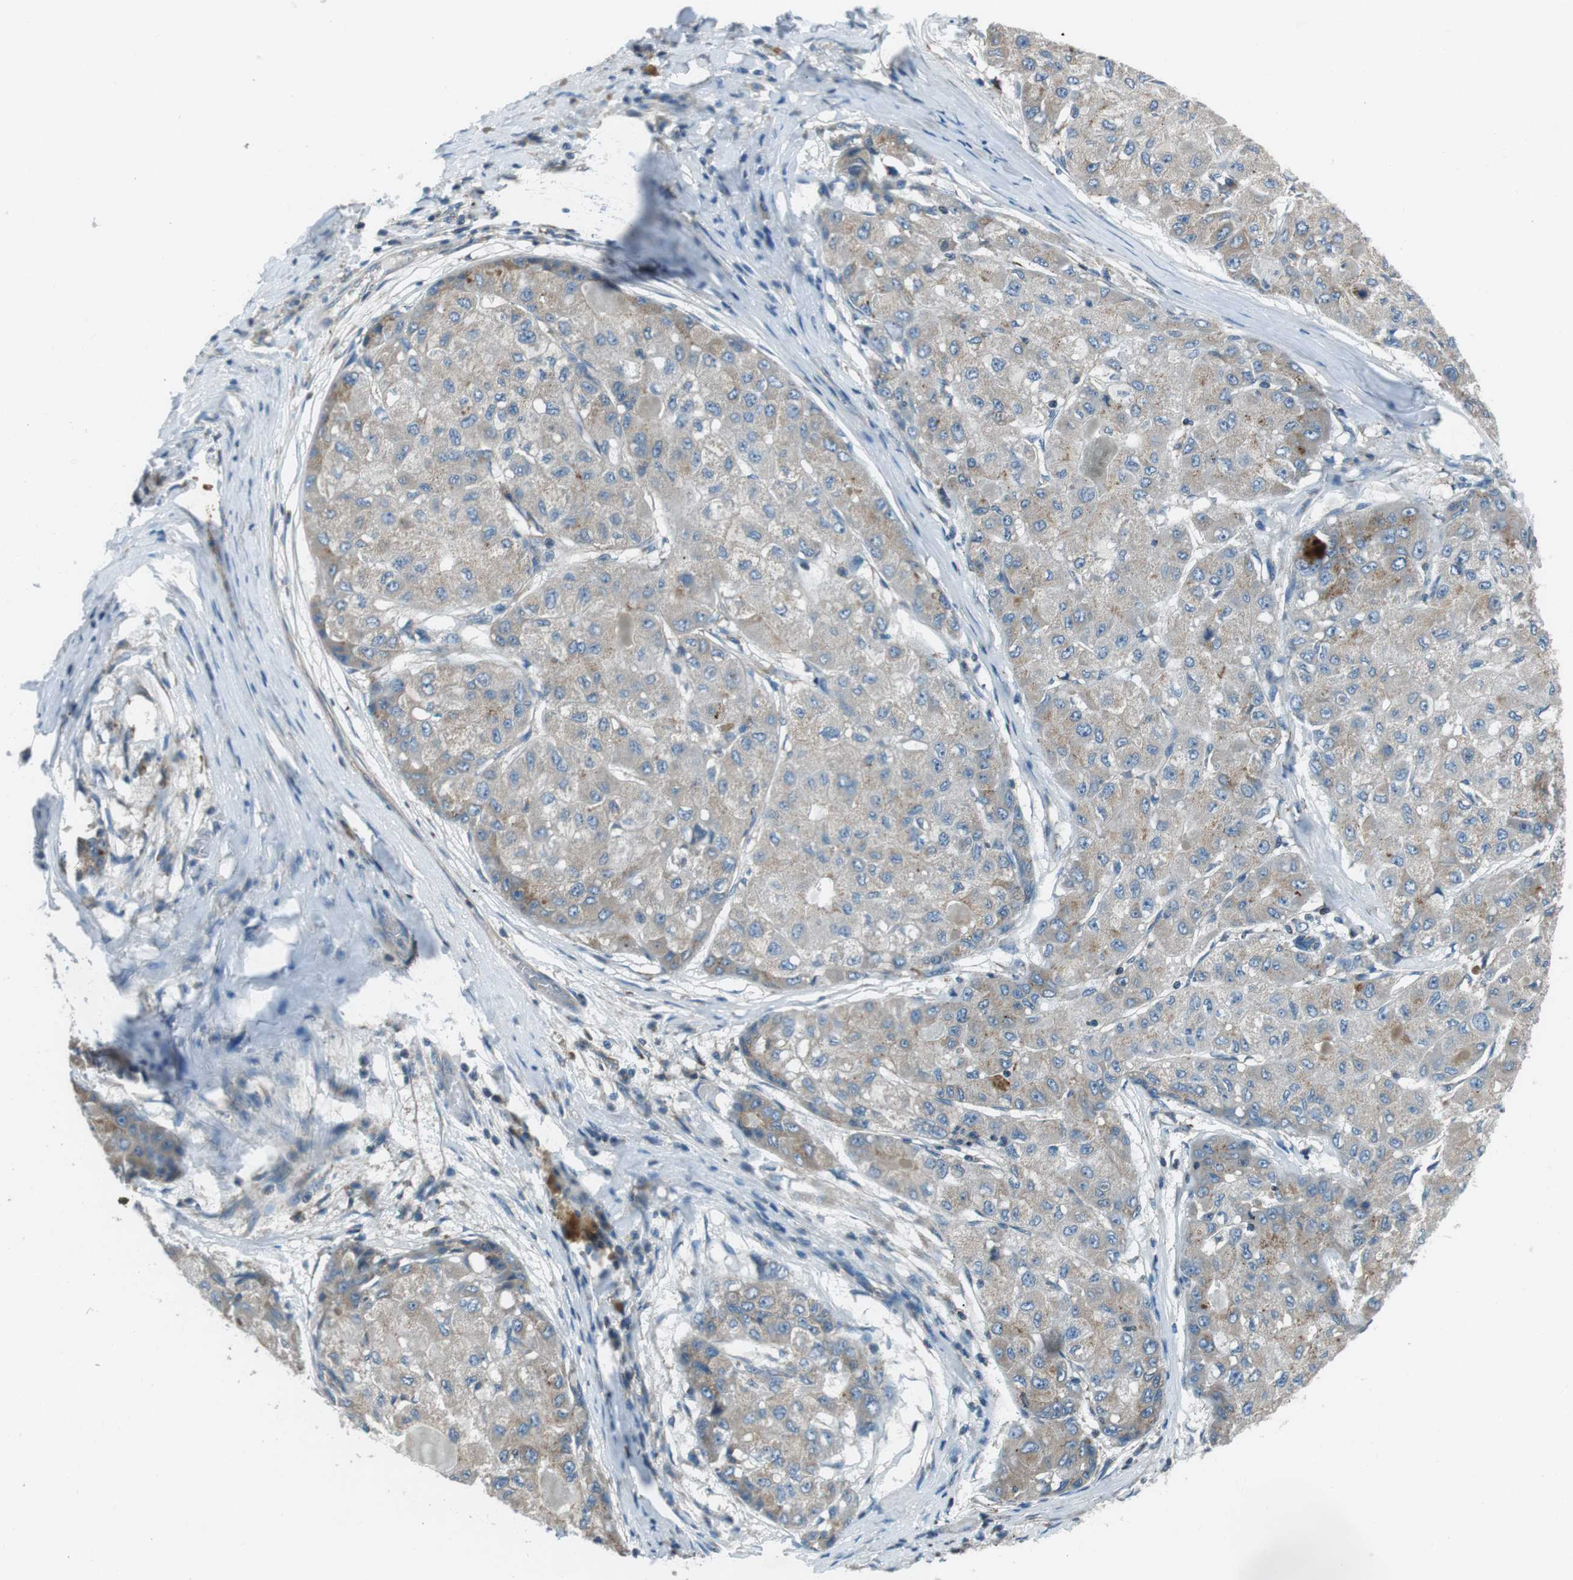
{"staining": {"intensity": "weak", "quantity": "25%-75%", "location": "cytoplasmic/membranous"}, "tissue": "liver cancer", "cell_type": "Tumor cells", "image_type": "cancer", "snomed": [{"axis": "morphology", "description": "Carcinoma, Hepatocellular, NOS"}, {"axis": "topography", "description": "Liver"}], "caption": "Human liver cancer stained with a protein marker demonstrates weak staining in tumor cells.", "gene": "FAM3B", "patient": {"sex": "male", "age": 80}}